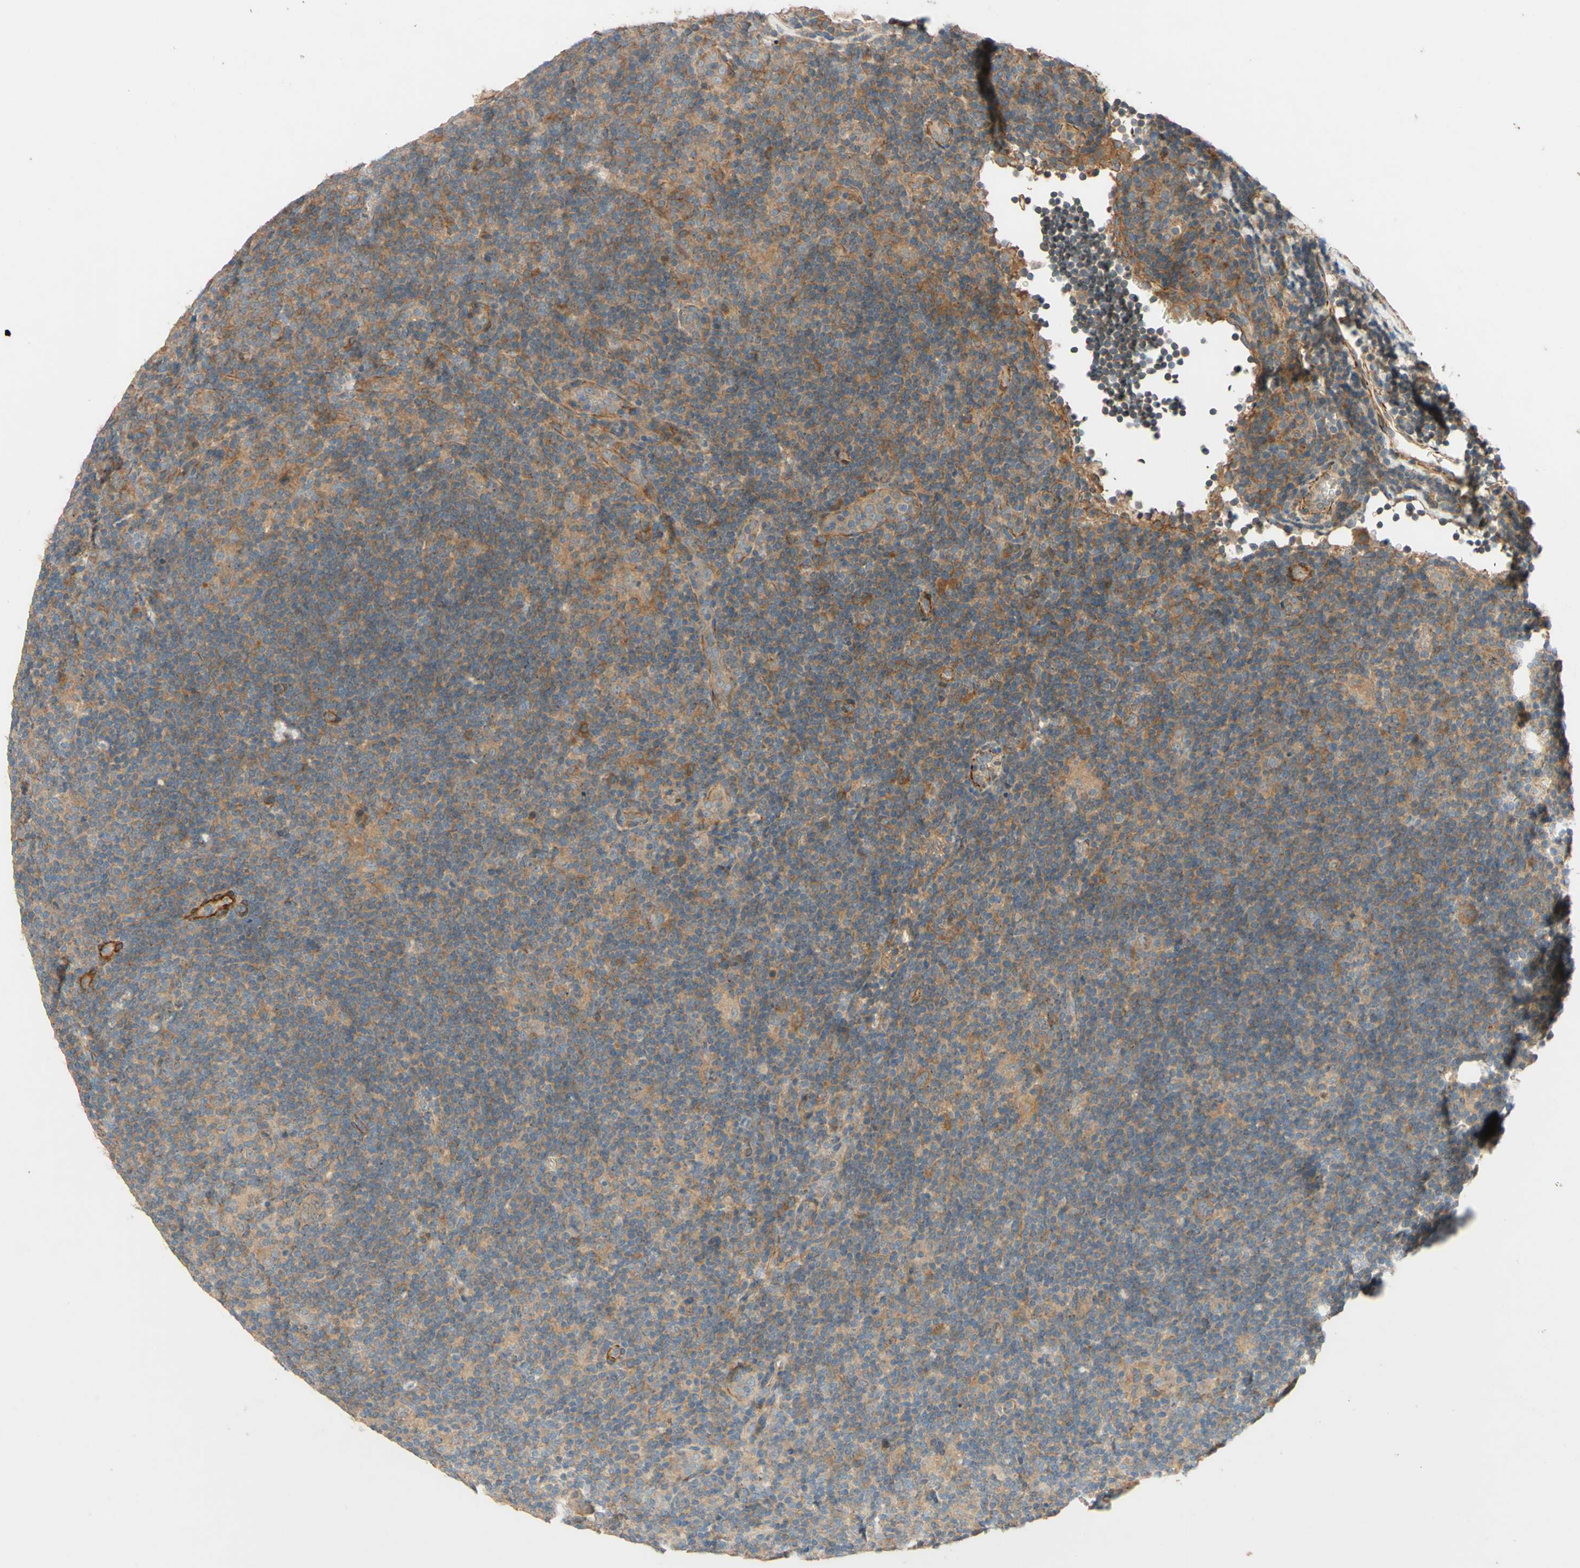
{"staining": {"intensity": "weak", "quantity": ">75%", "location": "cytoplasmic/membranous"}, "tissue": "lymphoma", "cell_type": "Tumor cells", "image_type": "cancer", "snomed": [{"axis": "morphology", "description": "Hodgkin's disease, NOS"}, {"axis": "topography", "description": "Lymph node"}], "caption": "The image displays immunohistochemical staining of Hodgkin's disease. There is weak cytoplasmic/membranous expression is present in approximately >75% of tumor cells. The protein of interest is stained brown, and the nuclei are stained in blue (DAB IHC with brightfield microscopy, high magnification).", "gene": "ADAM17", "patient": {"sex": "female", "age": 57}}